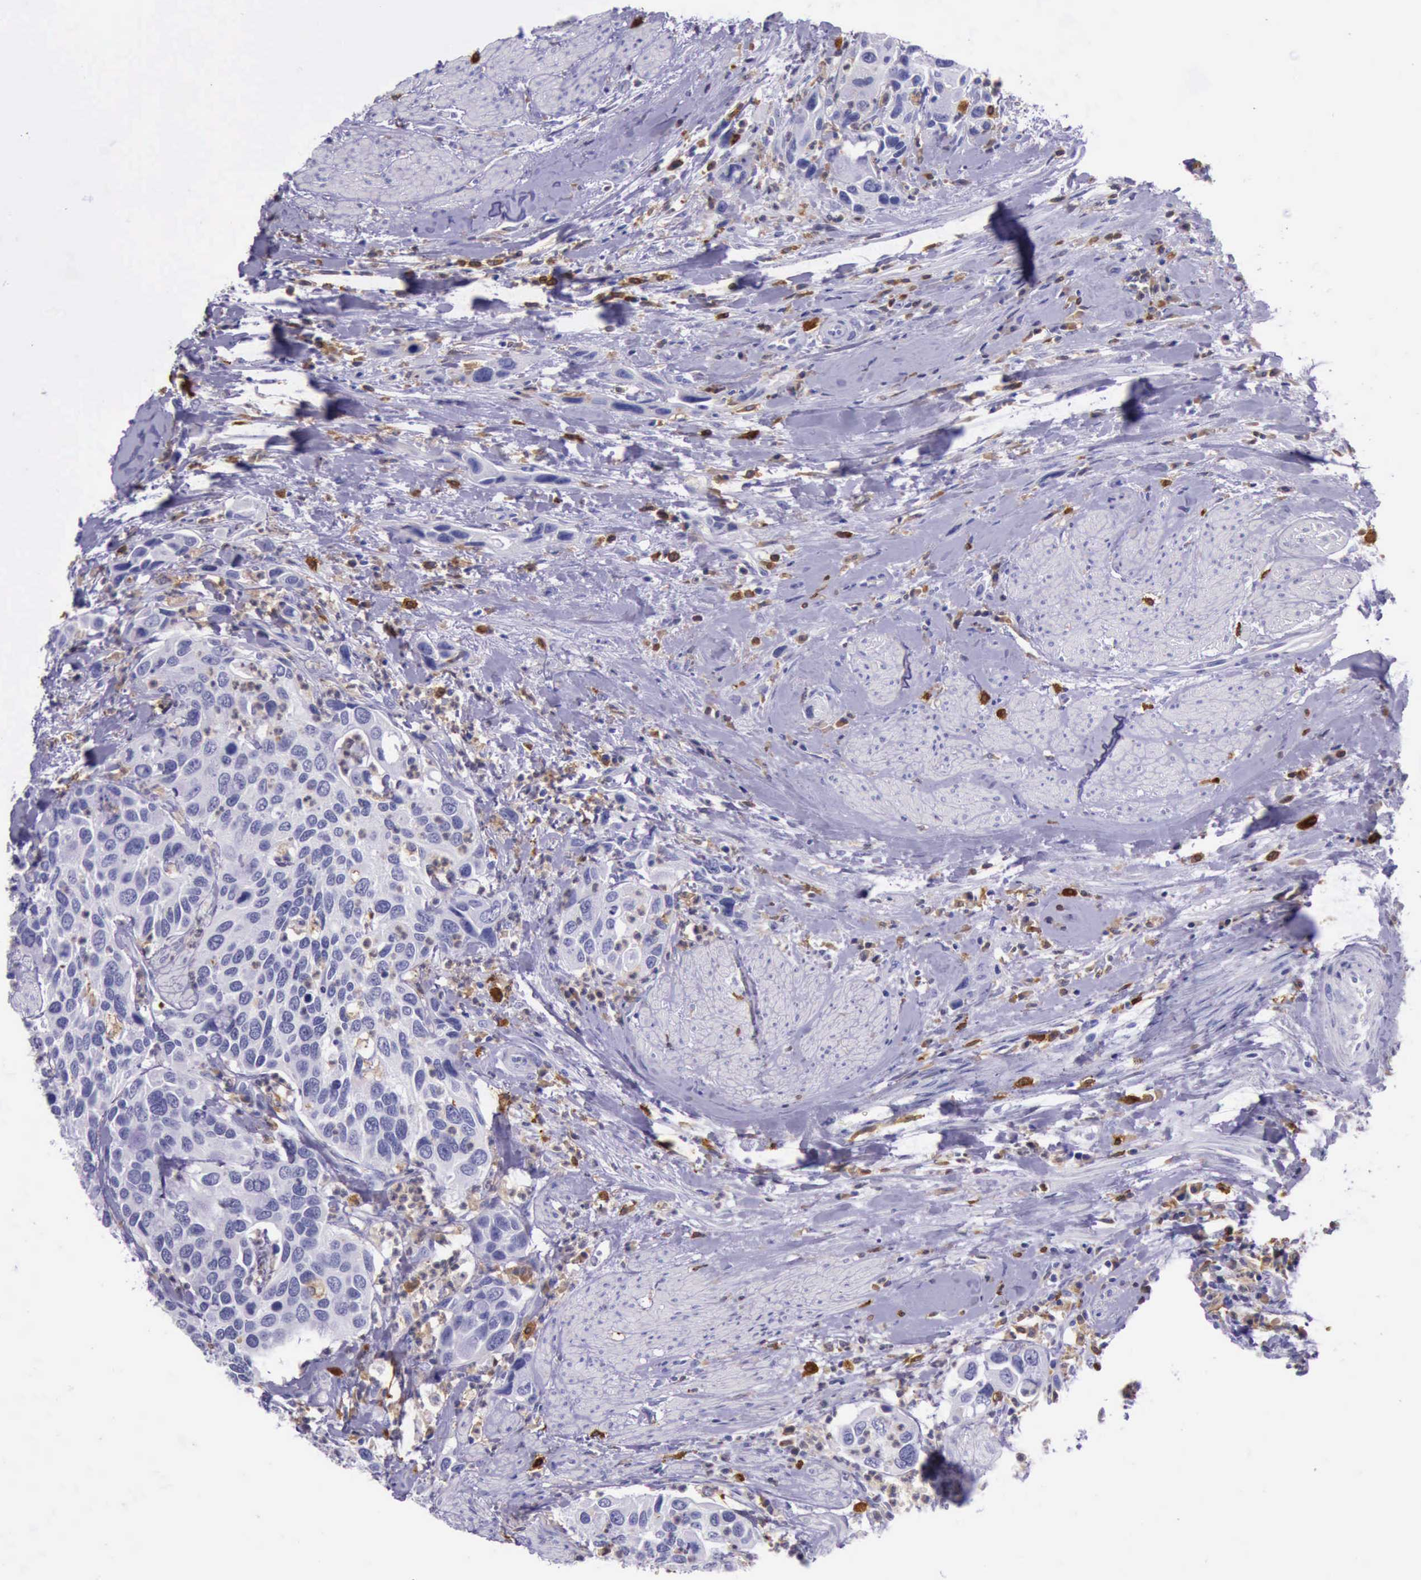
{"staining": {"intensity": "negative", "quantity": "none", "location": "none"}, "tissue": "urothelial cancer", "cell_type": "Tumor cells", "image_type": "cancer", "snomed": [{"axis": "morphology", "description": "Urothelial carcinoma, High grade"}, {"axis": "topography", "description": "Urinary bladder"}], "caption": "Photomicrograph shows no significant protein staining in tumor cells of urothelial cancer.", "gene": "BTK", "patient": {"sex": "male", "age": 66}}